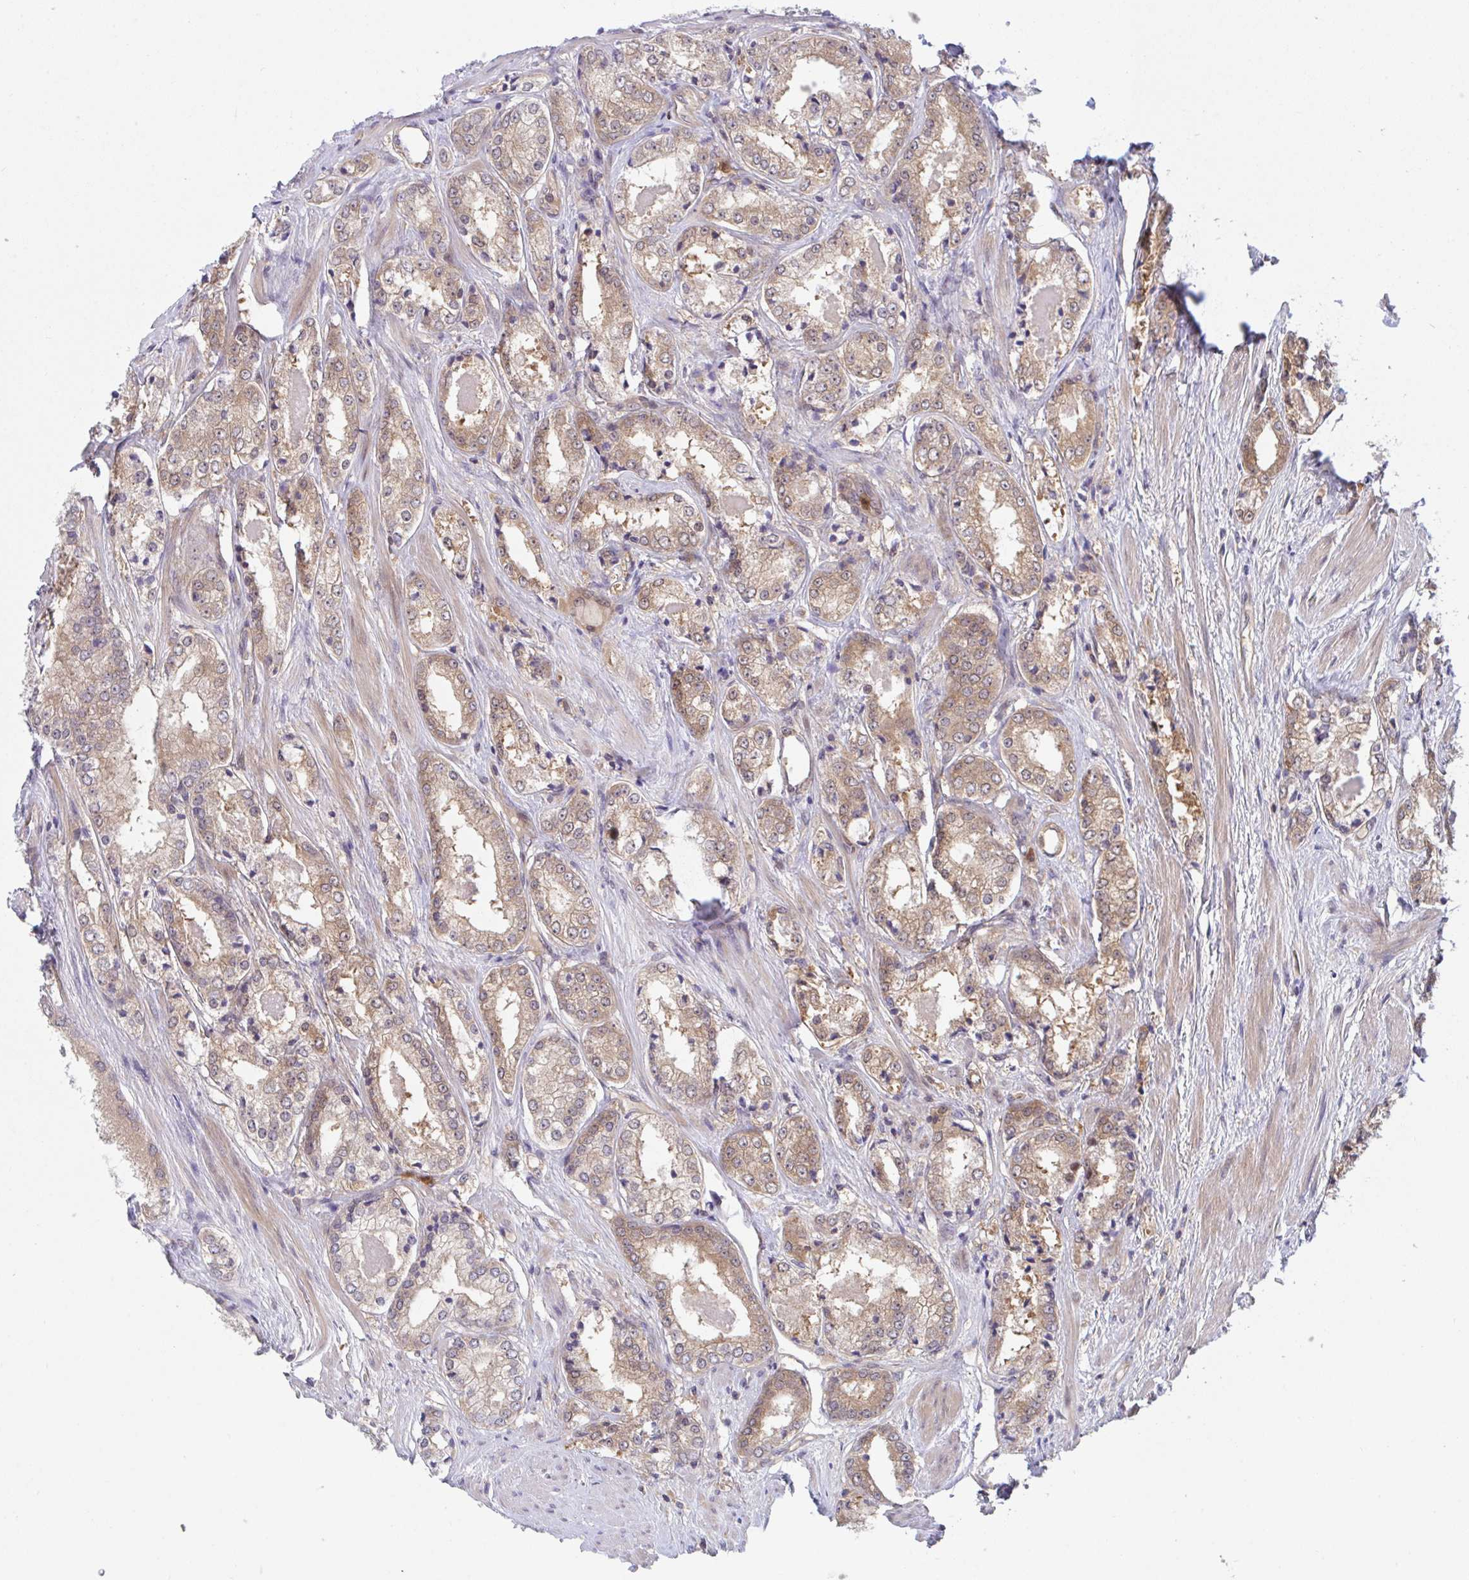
{"staining": {"intensity": "moderate", "quantity": ">75%", "location": "cytoplasmic/membranous,nuclear"}, "tissue": "prostate cancer", "cell_type": "Tumor cells", "image_type": "cancer", "snomed": [{"axis": "morphology", "description": "Adenocarcinoma, NOS"}, {"axis": "morphology", "description": "Adenocarcinoma, Low grade"}, {"axis": "topography", "description": "Prostate"}], "caption": "About >75% of tumor cells in prostate cancer demonstrate moderate cytoplasmic/membranous and nuclear protein staining as visualized by brown immunohistochemical staining.", "gene": "LMNTD2", "patient": {"sex": "male", "age": 68}}